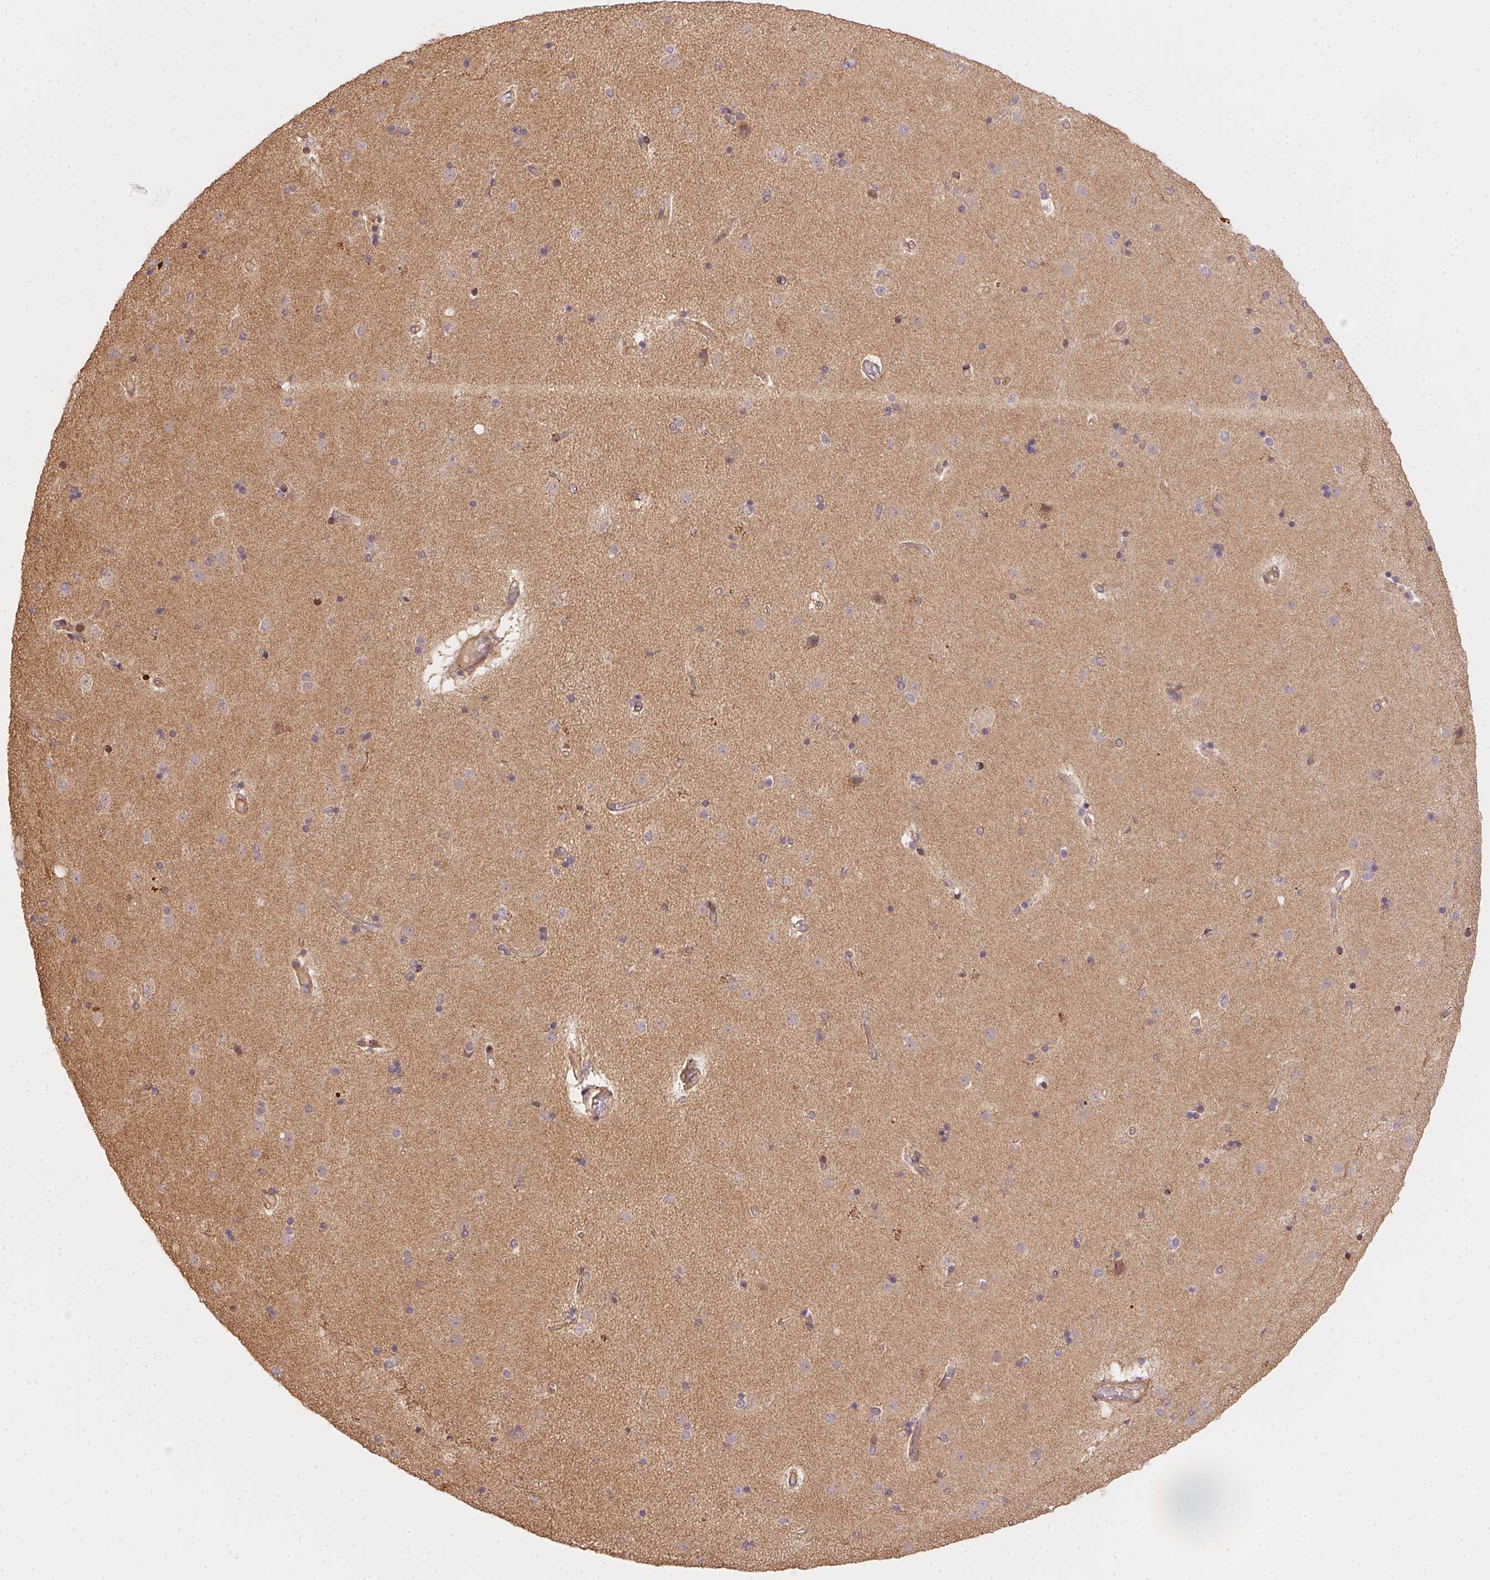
{"staining": {"intensity": "negative", "quantity": "none", "location": "none"}, "tissue": "caudate", "cell_type": "Glial cells", "image_type": "normal", "snomed": [{"axis": "morphology", "description": "Normal tissue, NOS"}, {"axis": "topography", "description": "Lateral ventricle wall"}], "caption": "Micrograph shows no protein expression in glial cells of unremarkable caudate. Nuclei are stained in blue.", "gene": "MEX3D", "patient": {"sex": "female", "age": 71}}